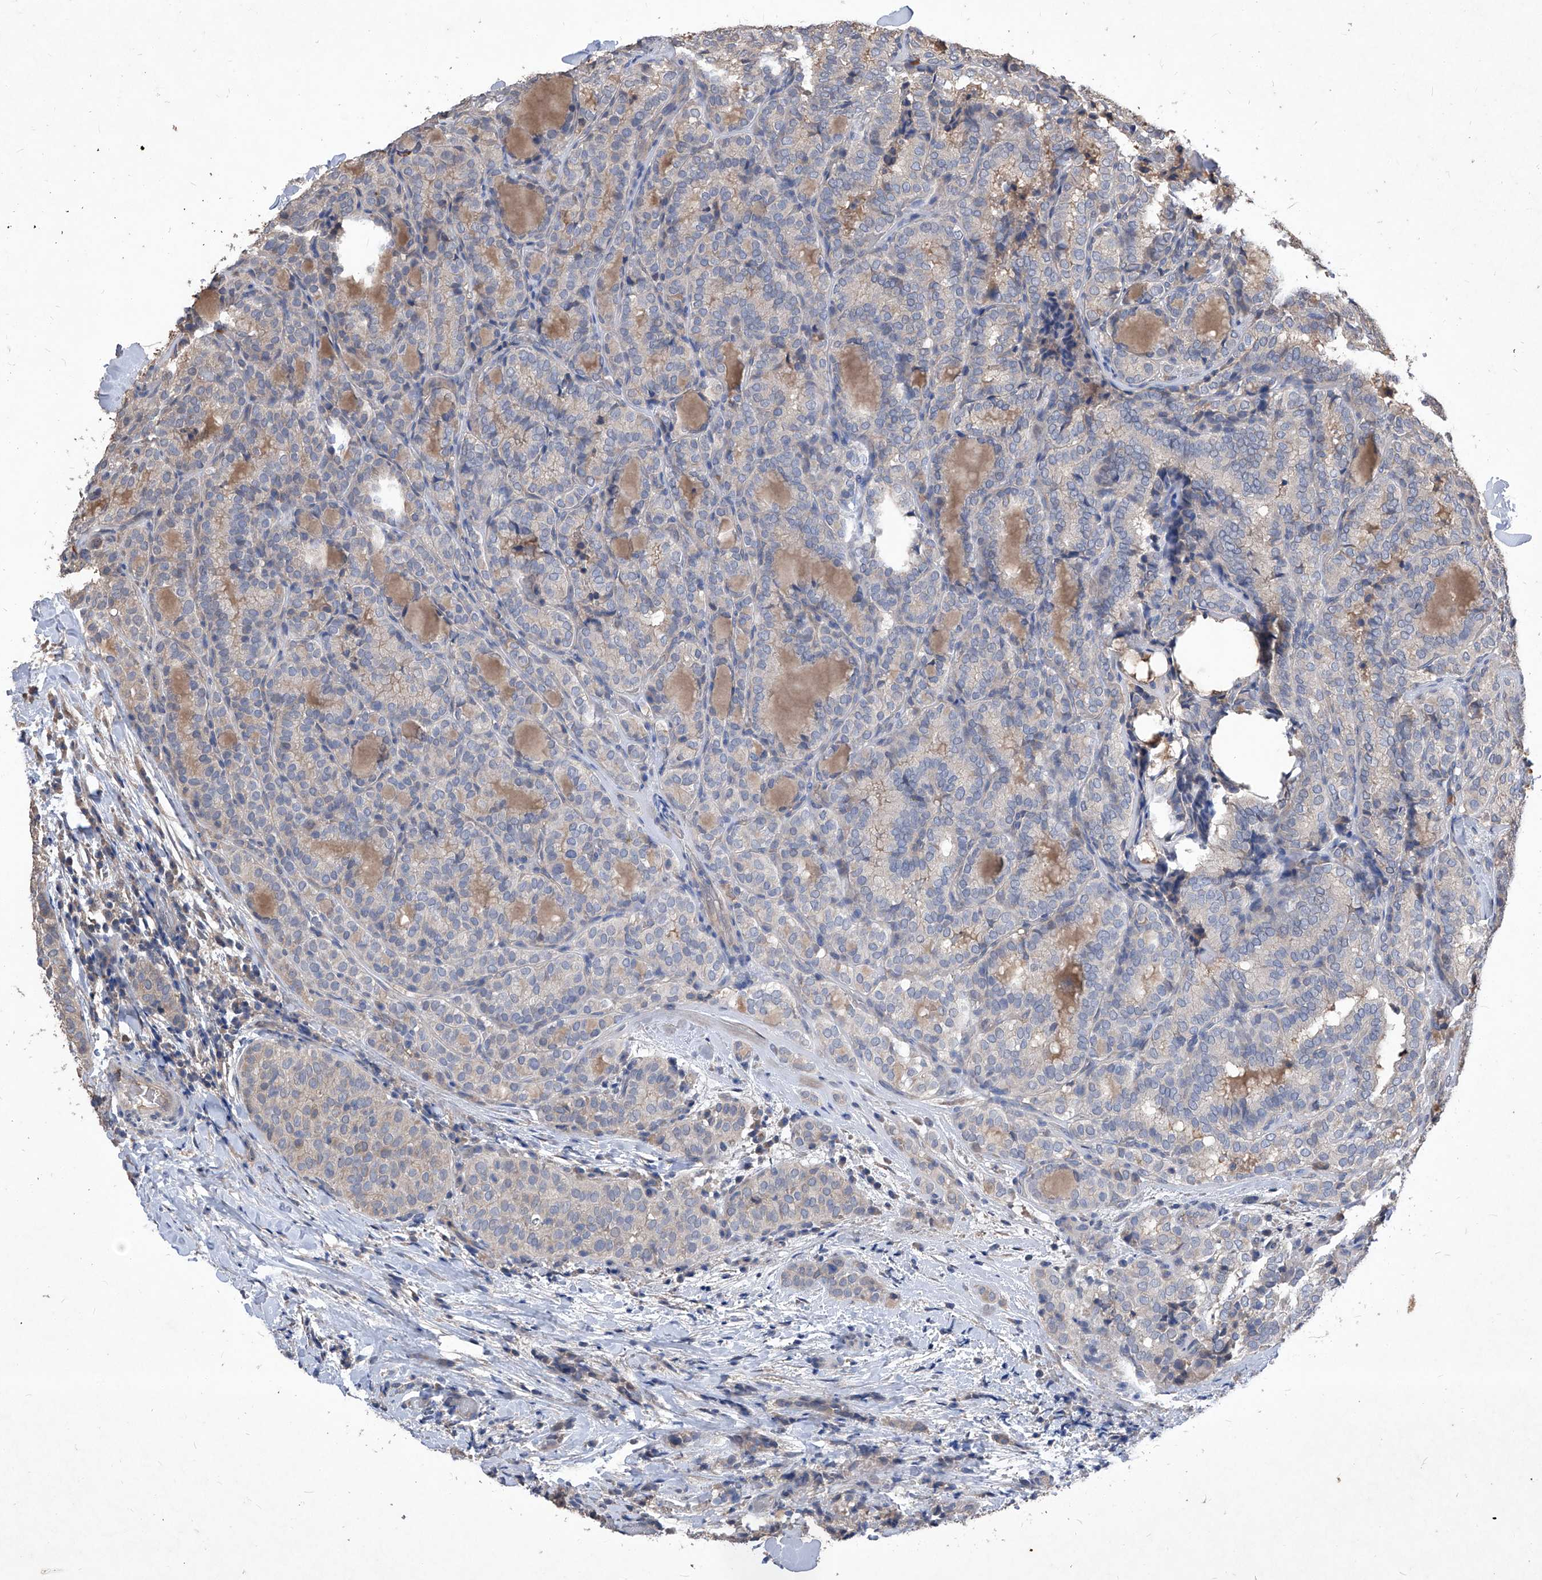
{"staining": {"intensity": "weak", "quantity": "<25%", "location": "cytoplasmic/membranous"}, "tissue": "thyroid cancer", "cell_type": "Tumor cells", "image_type": "cancer", "snomed": [{"axis": "morphology", "description": "Normal tissue, NOS"}, {"axis": "morphology", "description": "Papillary adenocarcinoma, NOS"}, {"axis": "topography", "description": "Thyroid gland"}], "caption": "Image shows no significant protein positivity in tumor cells of thyroid papillary adenocarcinoma.", "gene": "SYNGR1", "patient": {"sex": "female", "age": 30}}